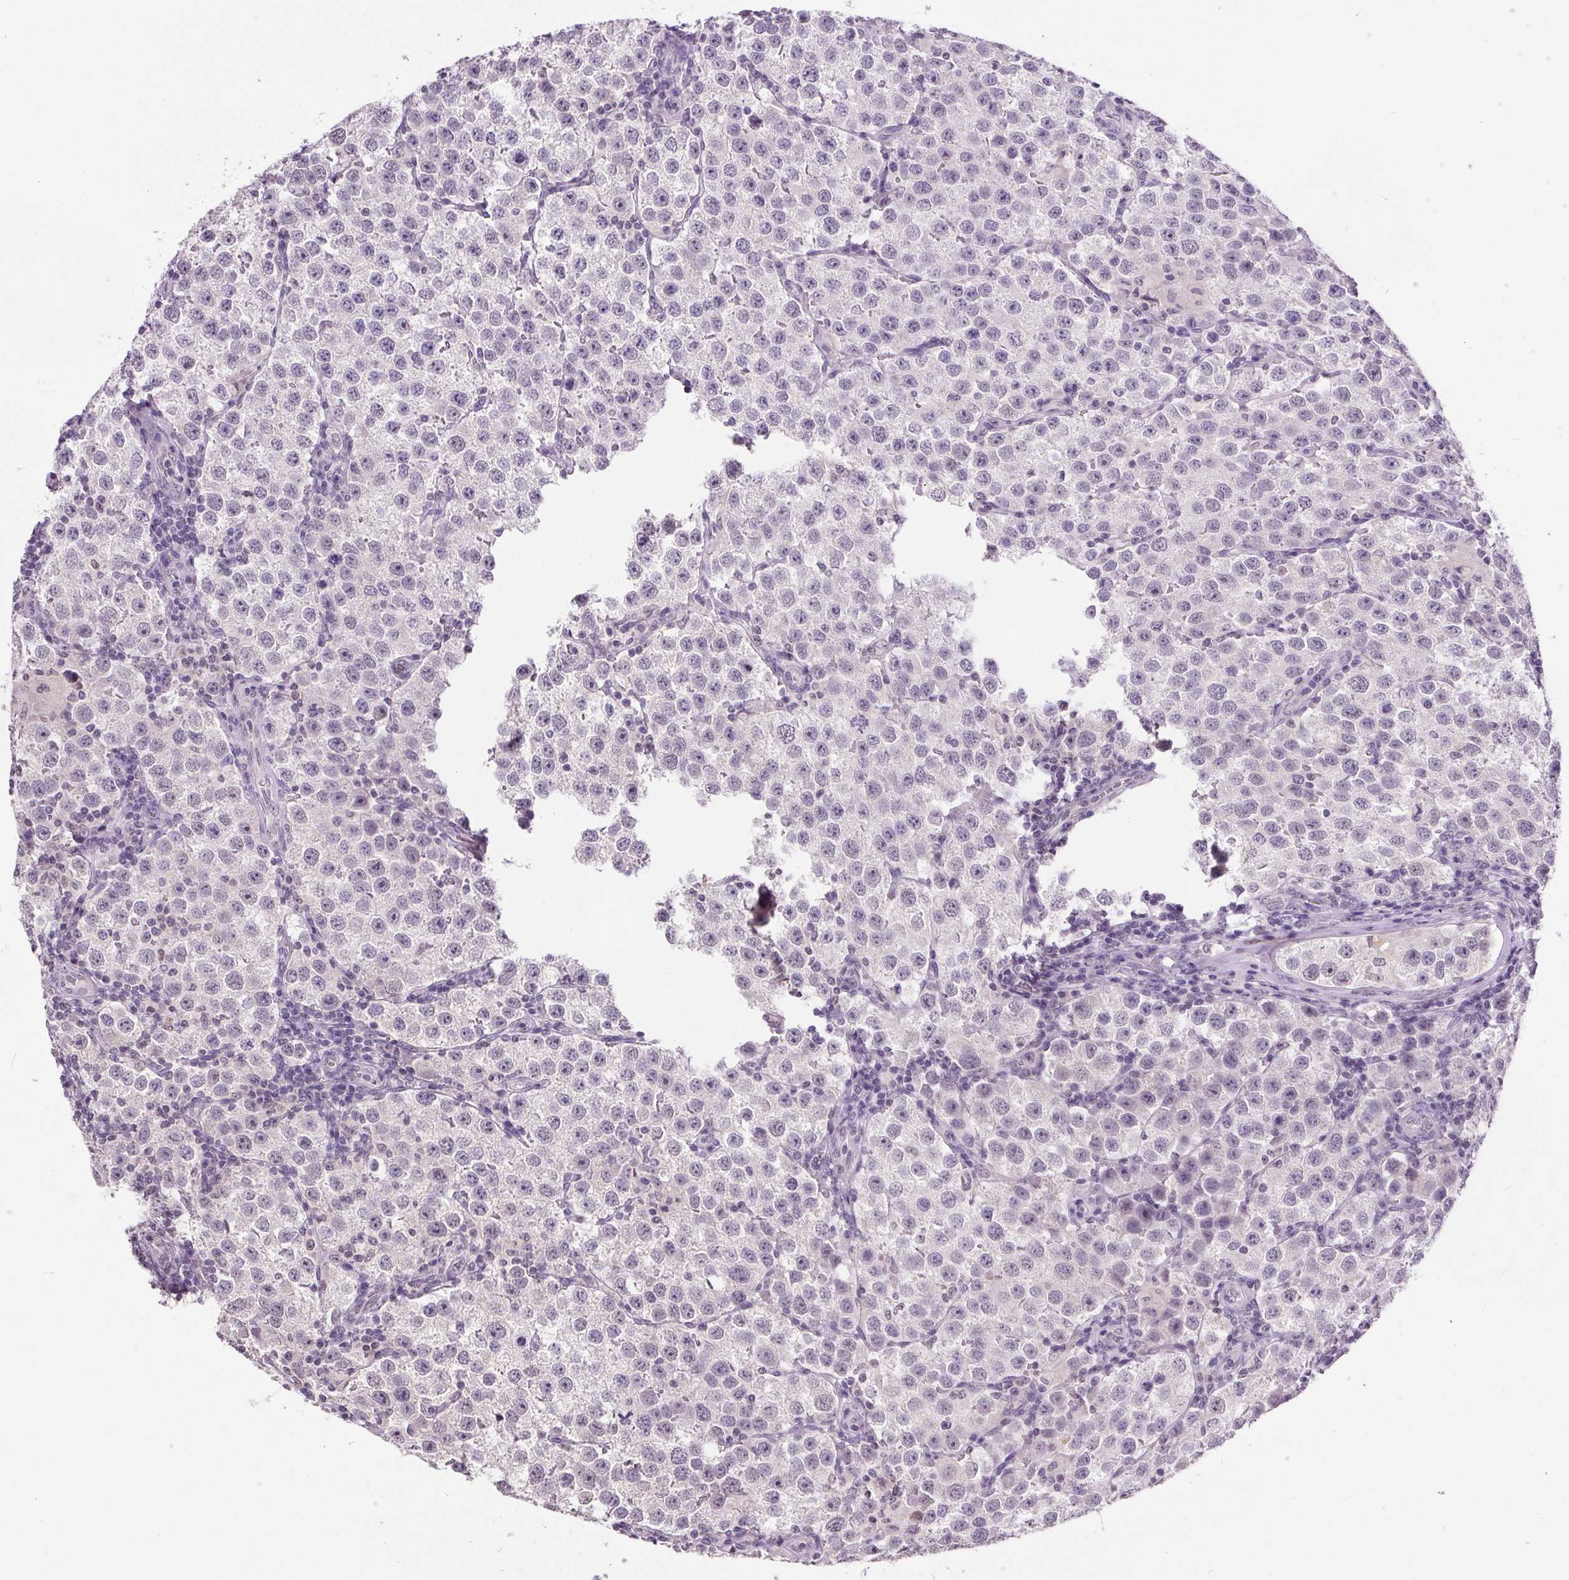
{"staining": {"intensity": "negative", "quantity": "none", "location": "none"}, "tissue": "testis cancer", "cell_type": "Tumor cells", "image_type": "cancer", "snomed": [{"axis": "morphology", "description": "Seminoma, NOS"}, {"axis": "topography", "description": "Testis"}], "caption": "This is an IHC image of human seminoma (testis). There is no expression in tumor cells.", "gene": "SLC2A9", "patient": {"sex": "male", "age": 37}}